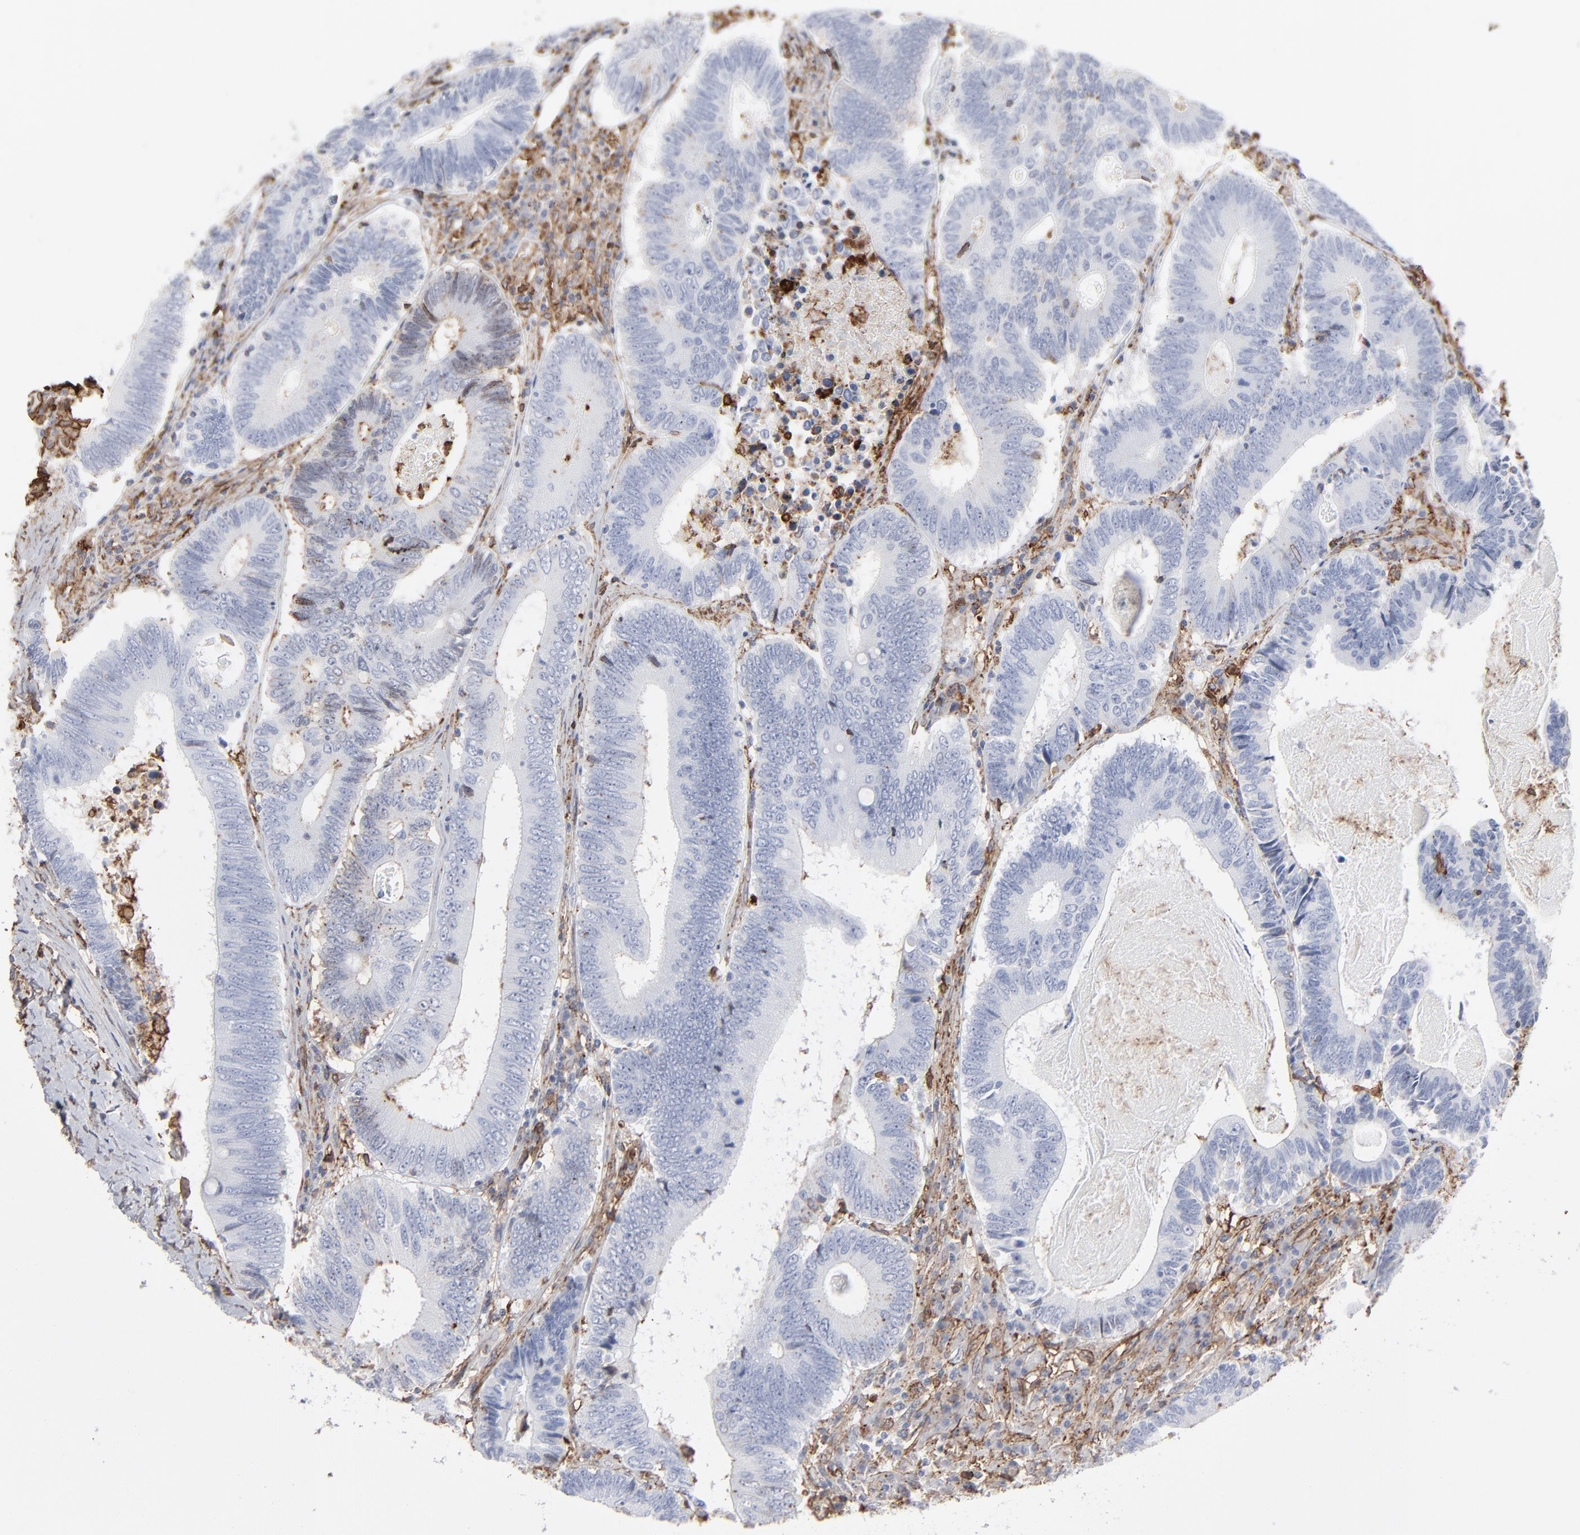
{"staining": {"intensity": "negative", "quantity": "none", "location": "none"}, "tissue": "colorectal cancer", "cell_type": "Tumor cells", "image_type": "cancer", "snomed": [{"axis": "morphology", "description": "Adenocarcinoma, NOS"}, {"axis": "topography", "description": "Colon"}], "caption": "Immunohistochemistry image of human colorectal cancer stained for a protein (brown), which displays no expression in tumor cells.", "gene": "ANXA5", "patient": {"sex": "female", "age": 78}}